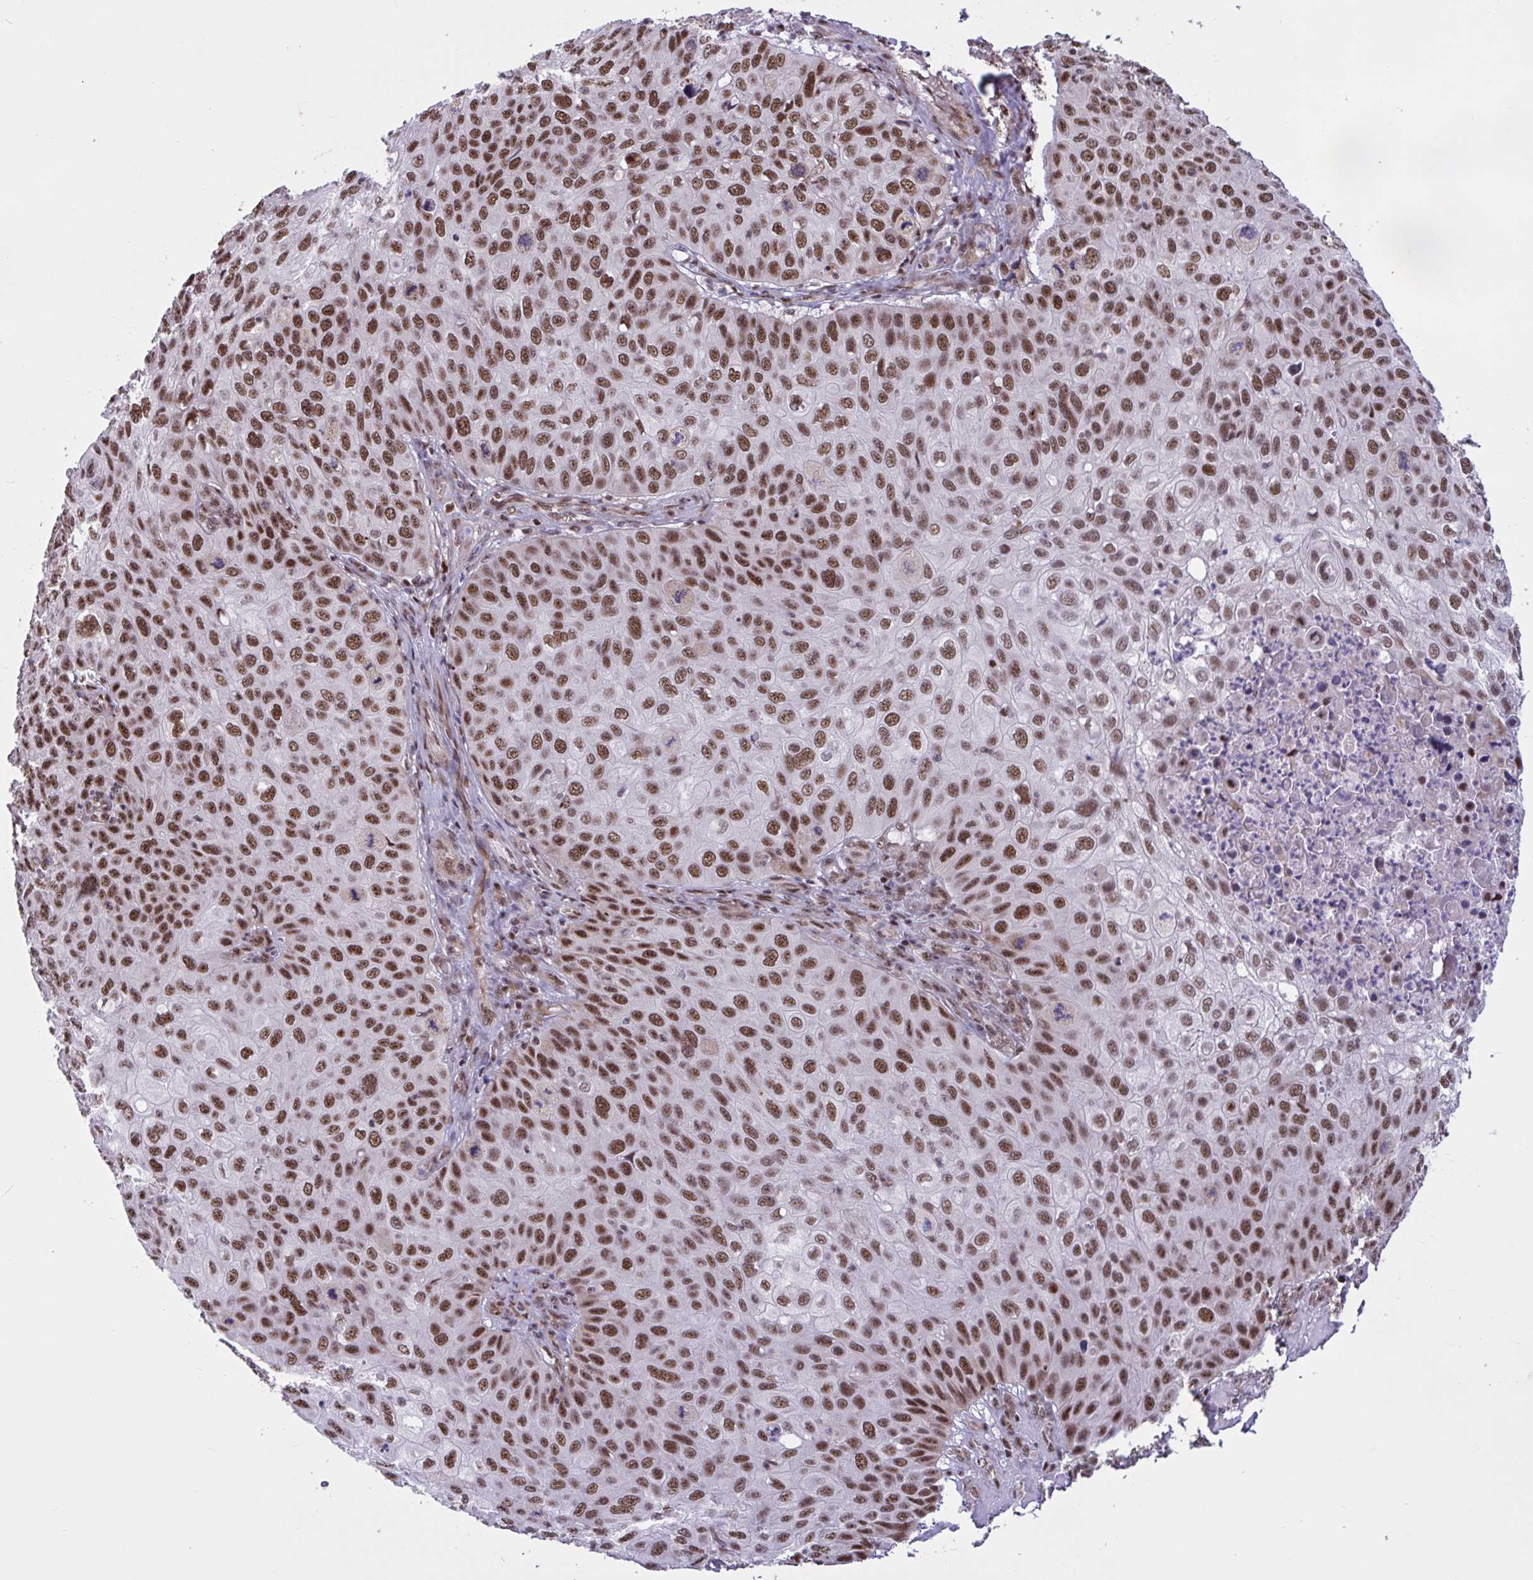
{"staining": {"intensity": "moderate", "quantity": ">75%", "location": "nuclear"}, "tissue": "skin cancer", "cell_type": "Tumor cells", "image_type": "cancer", "snomed": [{"axis": "morphology", "description": "Squamous cell carcinoma, NOS"}, {"axis": "topography", "description": "Skin"}], "caption": "High-magnification brightfield microscopy of squamous cell carcinoma (skin) stained with DAB (3,3'-diaminobenzidine) (brown) and counterstained with hematoxylin (blue). tumor cells exhibit moderate nuclear staining is identified in about>75% of cells. Using DAB (3,3'-diaminobenzidine) (brown) and hematoxylin (blue) stains, captured at high magnification using brightfield microscopy.", "gene": "RBL1", "patient": {"sex": "male", "age": 87}}